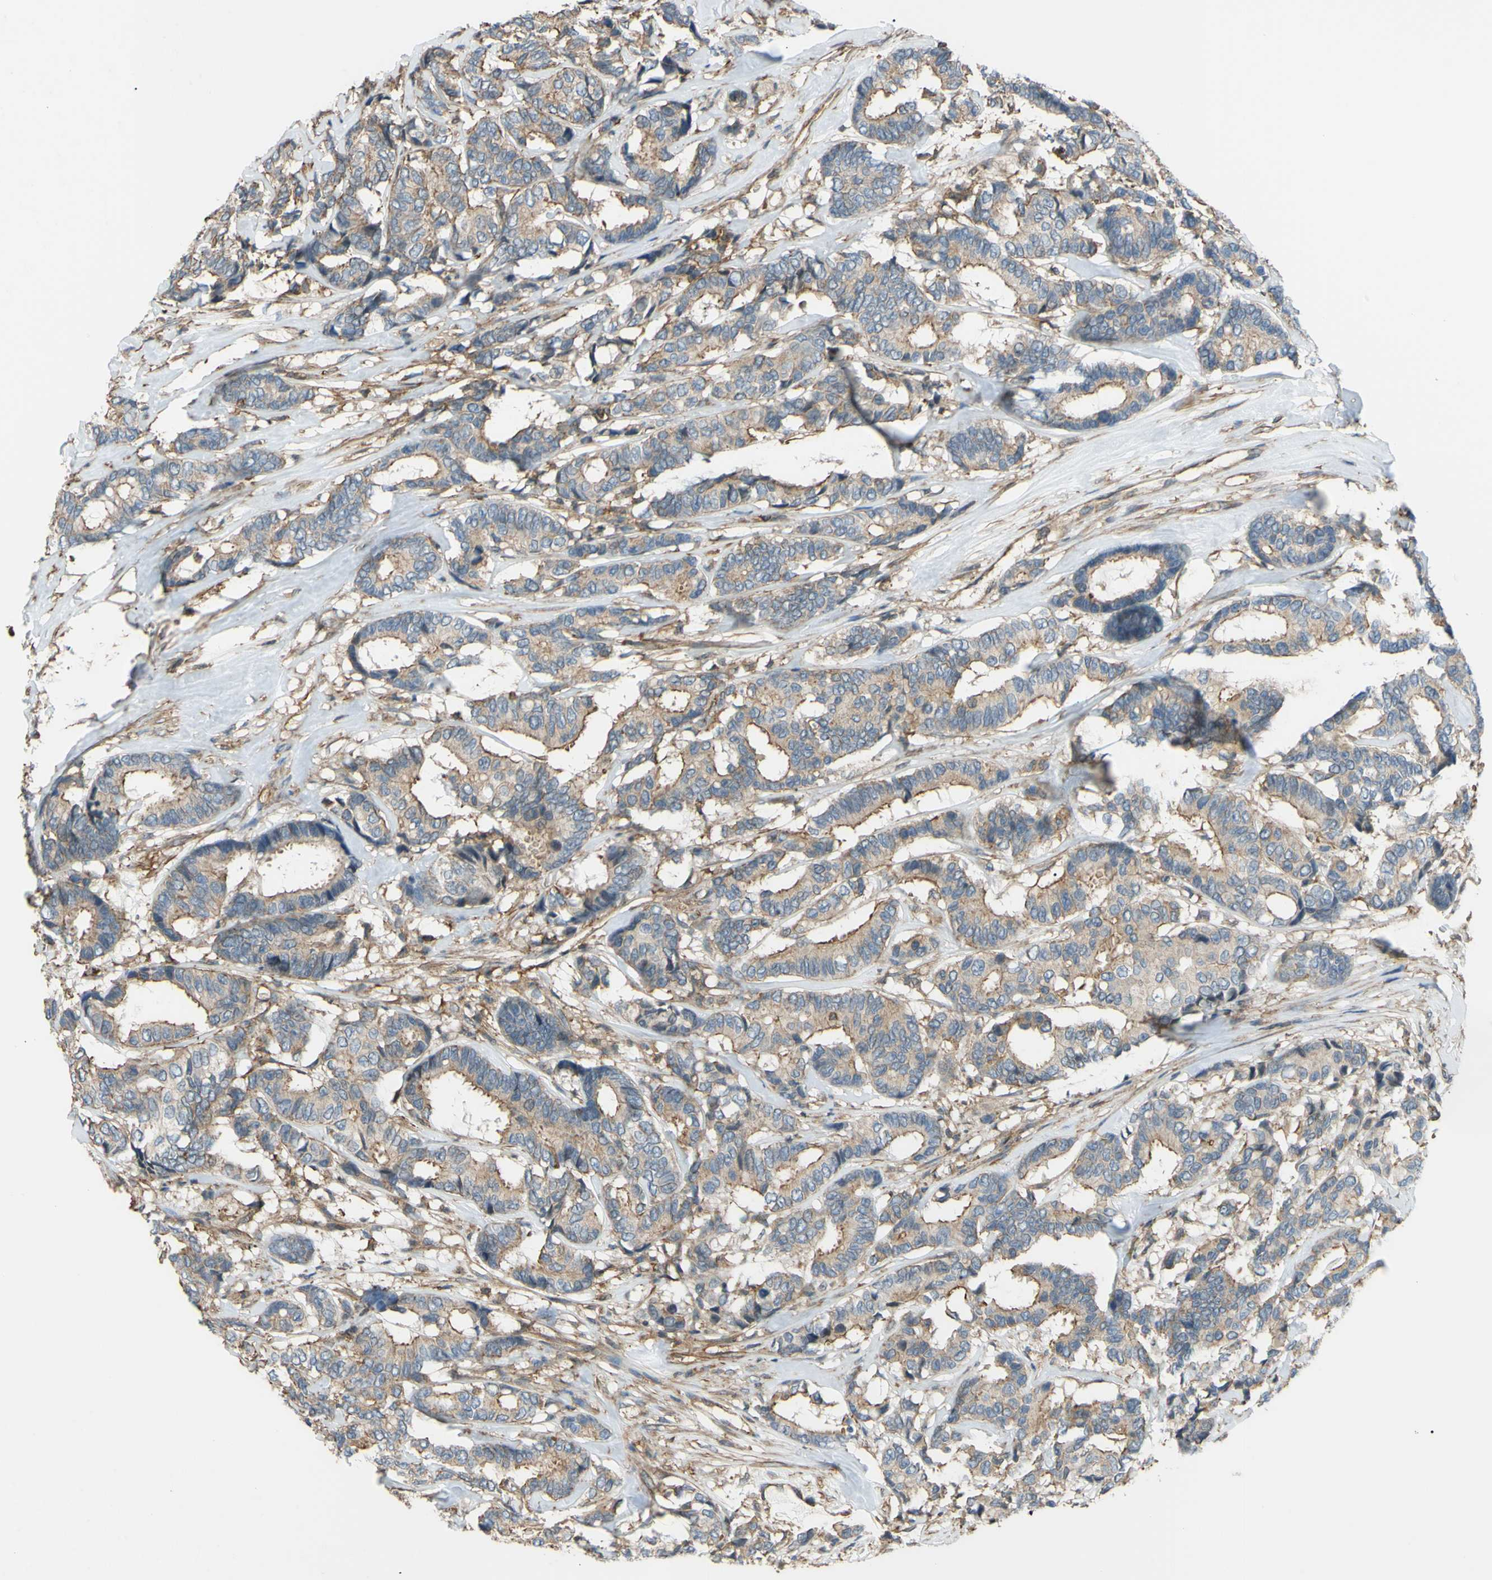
{"staining": {"intensity": "moderate", "quantity": ">75%", "location": "cytoplasmic/membranous"}, "tissue": "breast cancer", "cell_type": "Tumor cells", "image_type": "cancer", "snomed": [{"axis": "morphology", "description": "Duct carcinoma"}, {"axis": "topography", "description": "Breast"}], "caption": "High-magnification brightfield microscopy of breast cancer (invasive ductal carcinoma) stained with DAB (3,3'-diaminobenzidine) (brown) and counterstained with hematoxylin (blue). tumor cells exhibit moderate cytoplasmic/membranous expression is appreciated in about>75% of cells. Nuclei are stained in blue.", "gene": "ADD3", "patient": {"sex": "female", "age": 87}}